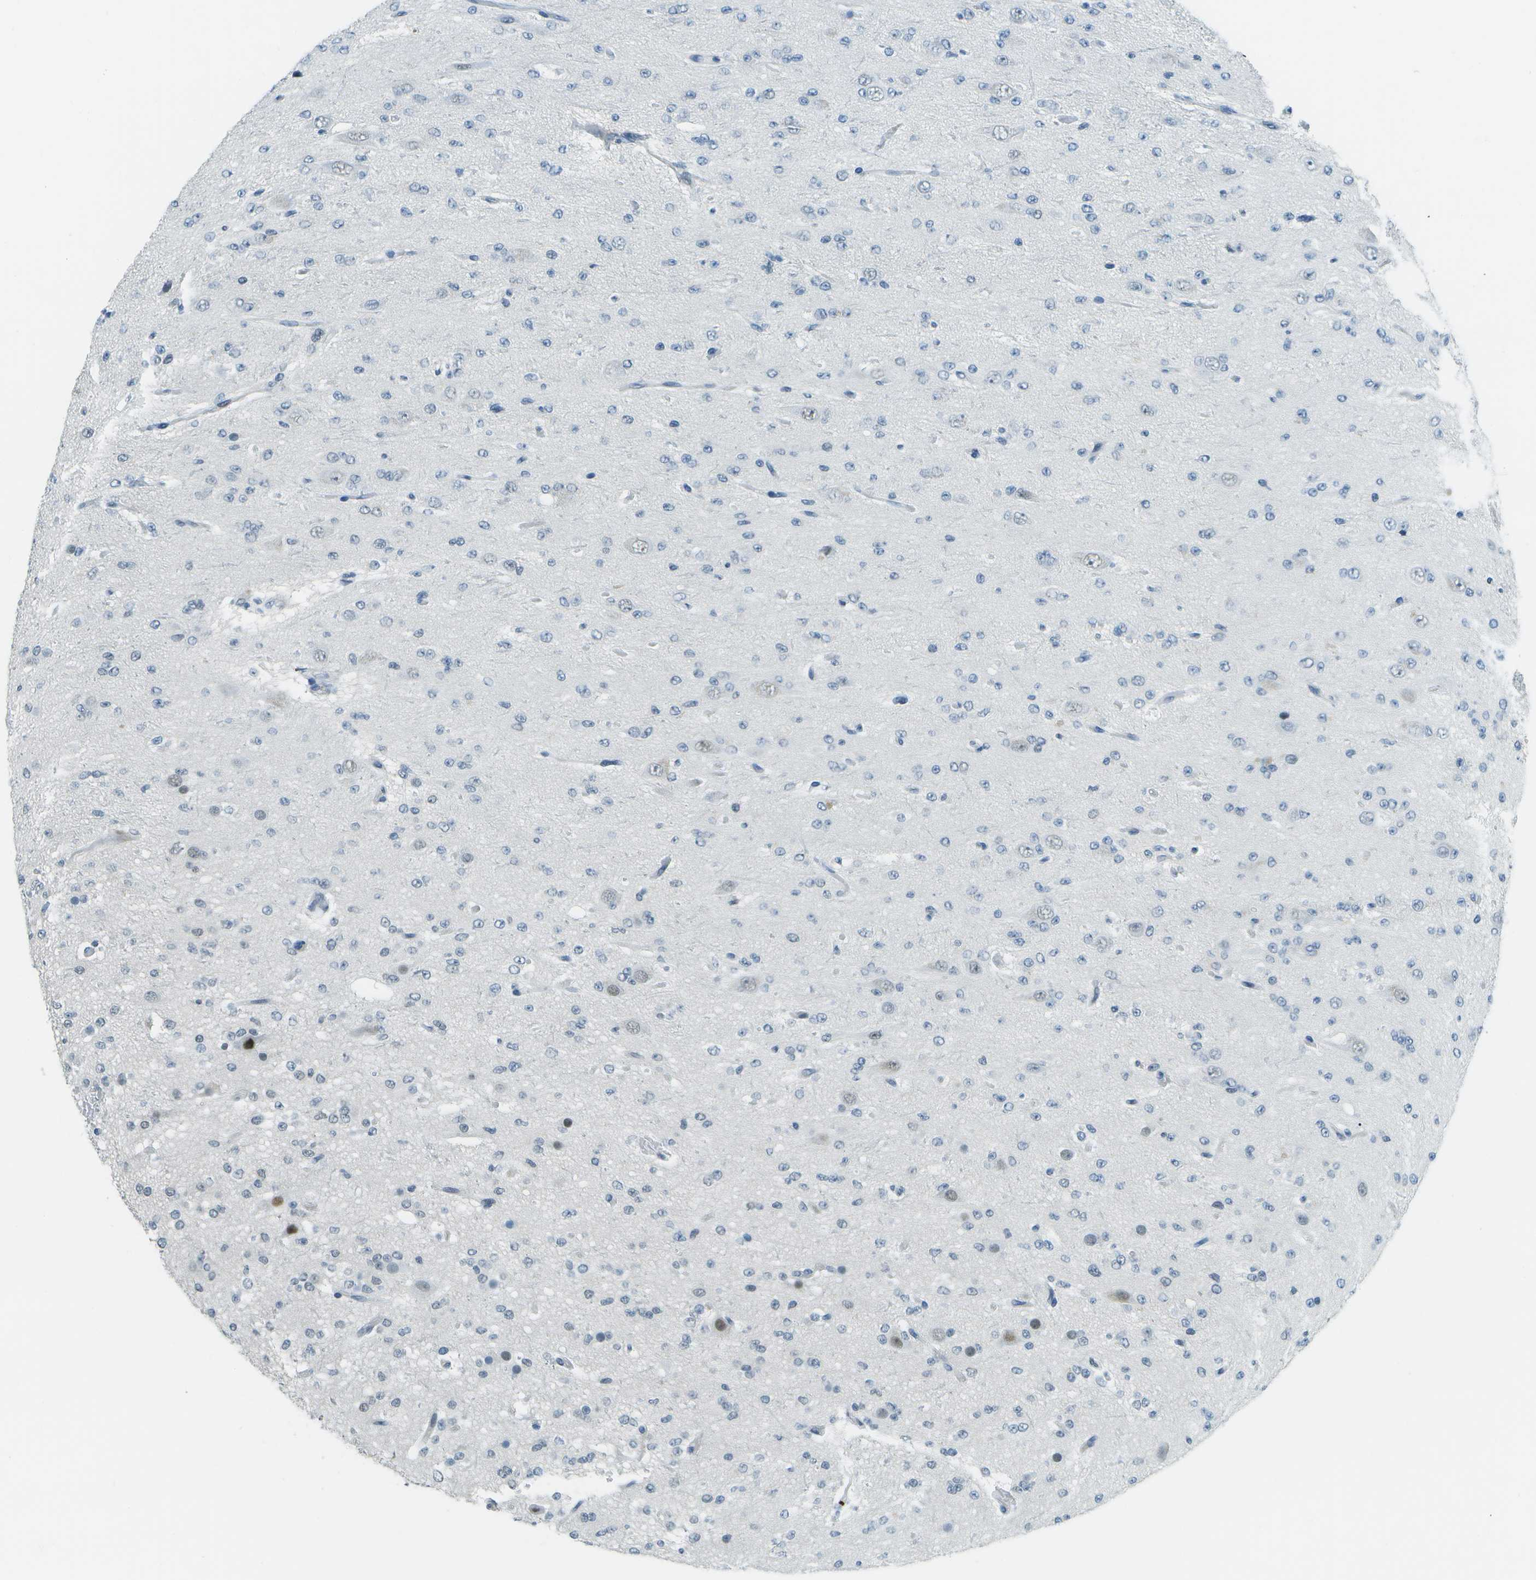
{"staining": {"intensity": "negative", "quantity": "none", "location": "none"}, "tissue": "glioma", "cell_type": "Tumor cells", "image_type": "cancer", "snomed": [{"axis": "morphology", "description": "Glioma, malignant, Low grade"}, {"axis": "topography", "description": "Brain"}], "caption": "Protein analysis of malignant glioma (low-grade) displays no significant expression in tumor cells.", "gene": "NEK11", "patient": {"sex": "male", "age": 38}}